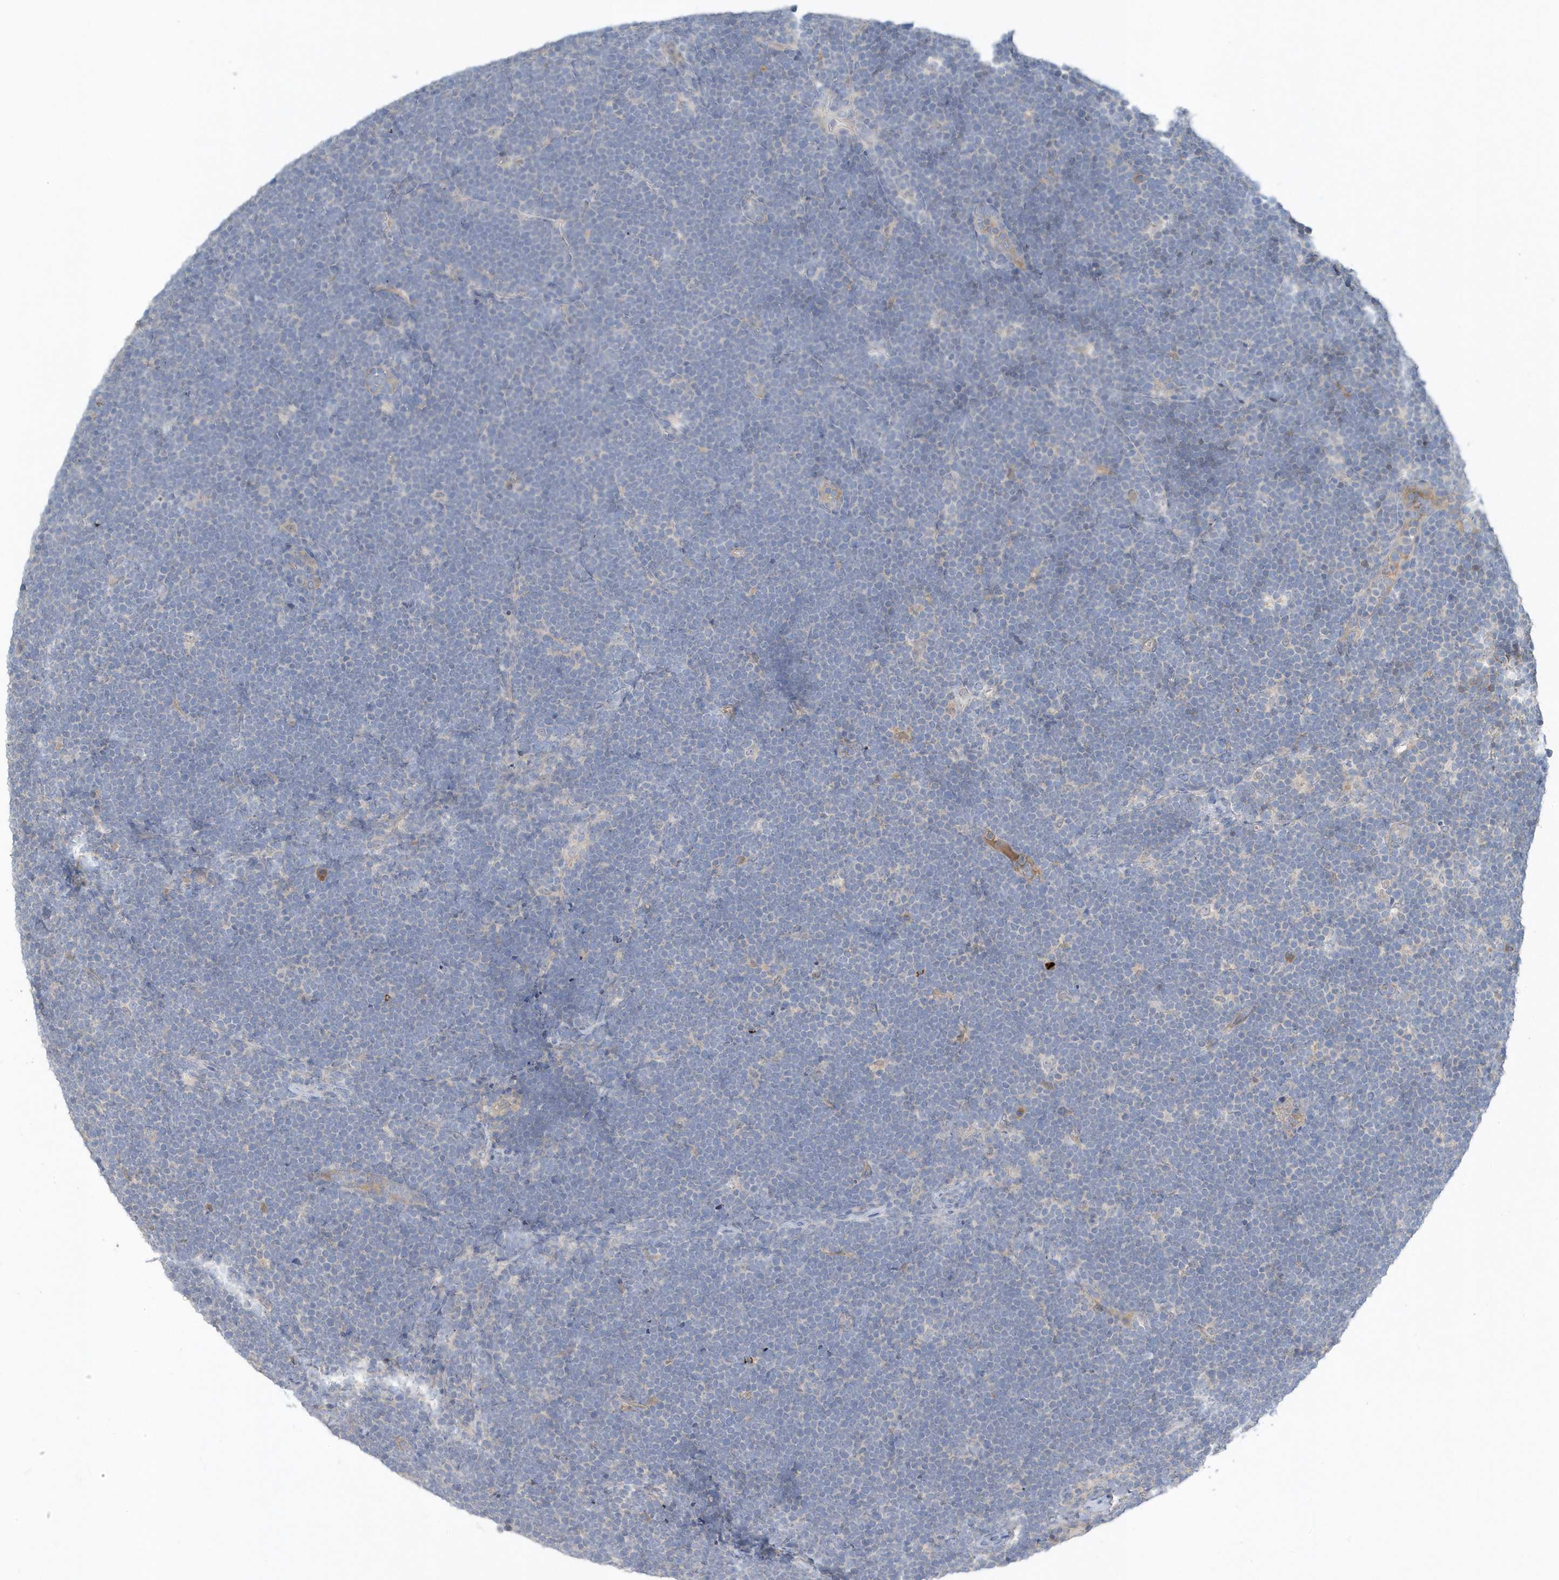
{"staining": {"intensity": "negative", "quantity": "none", "location": "none"}, "tissue": "lymphoma", "cell_type": "Tumor cells", "image_type": "cancer", "snomed": [{"axis": "morphology", "description": "Malignant lymphoma, non-Hodgkin's type, High grade"}, {"axis": "topography", "description": "Lymph node"}], "caption": "High-grade malignant lymphoma, non-Hodgkin's type was stained to show a protein in brown. There is no significant staining in tumor cells.", "gene": "USP53", "patient": {"sex": "male", "age": 13}}